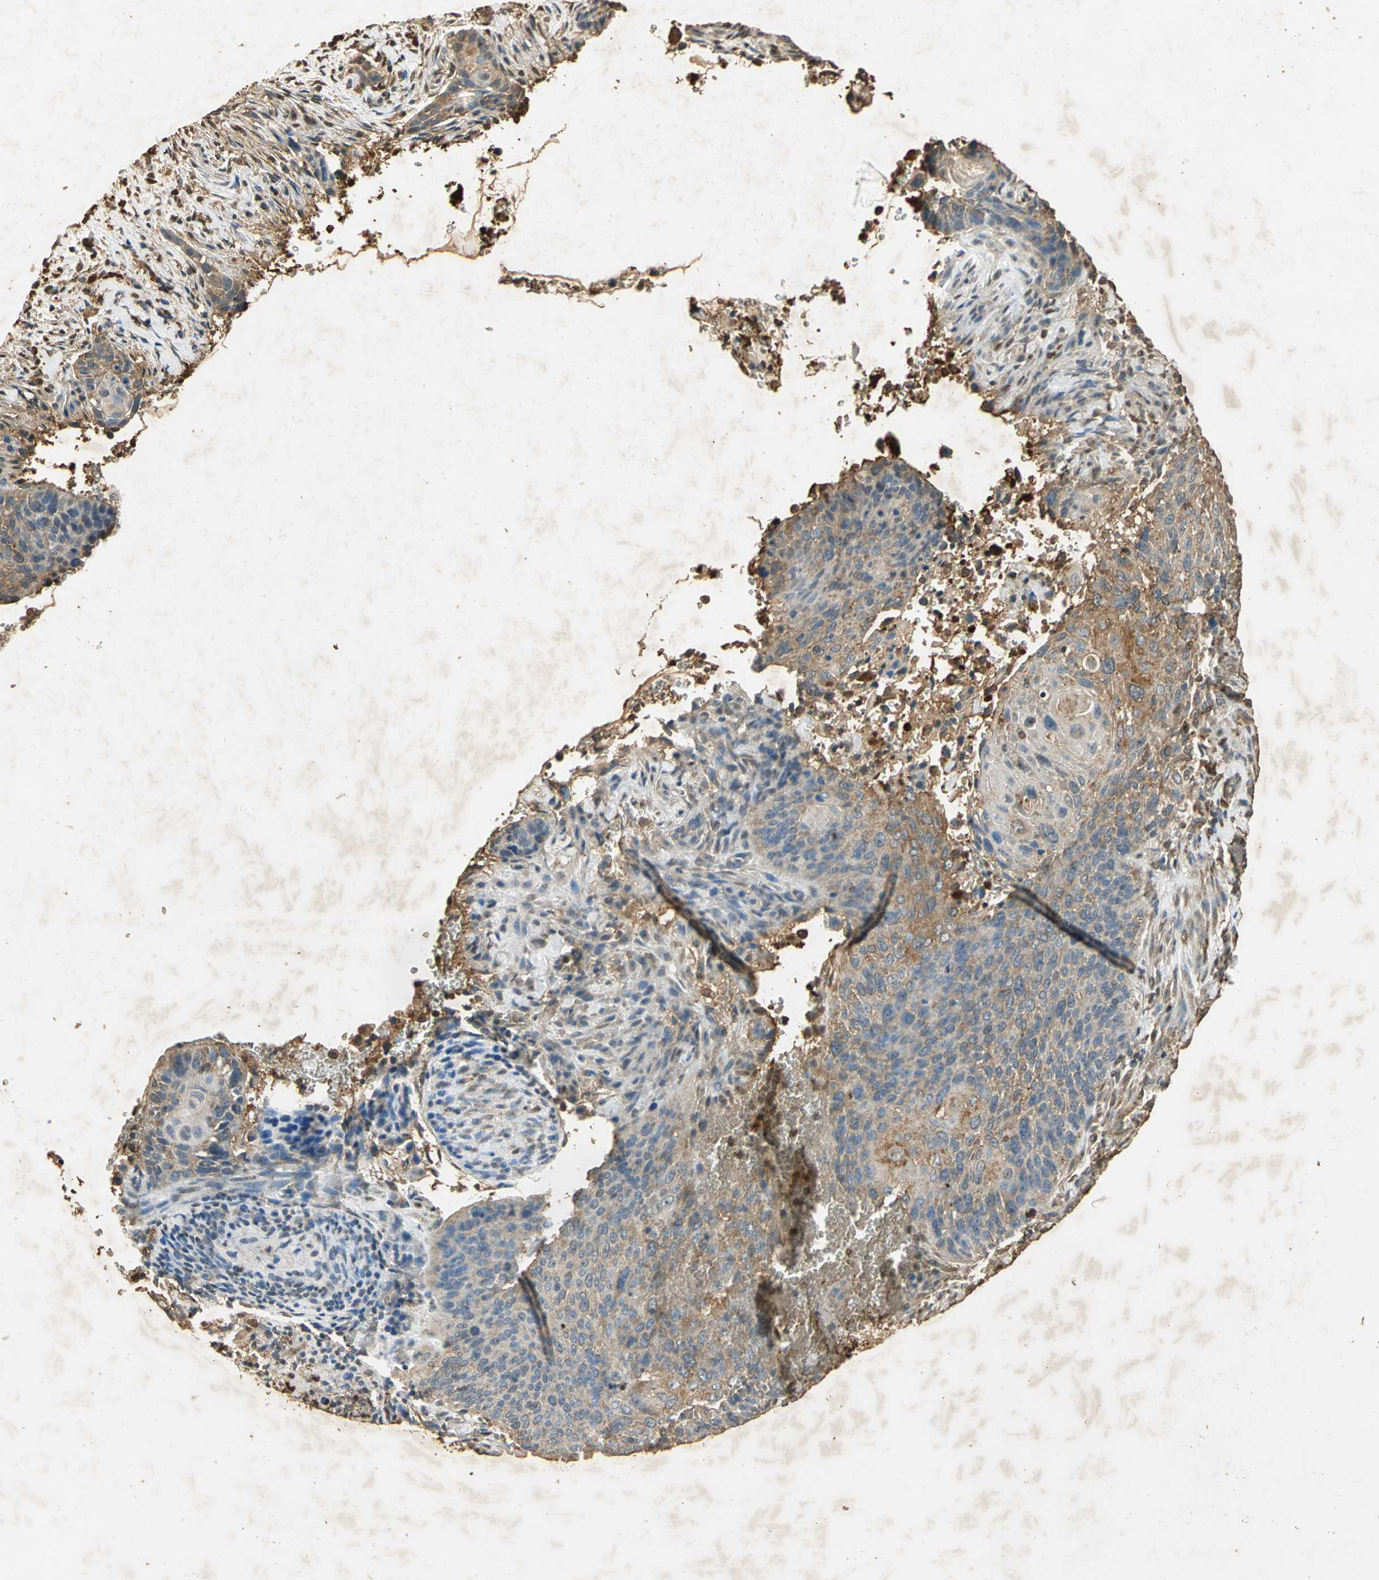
{"staining": {"intensity": "weak", "quantity": ">75%", "location": "cytoplasmic/membranous"}, "tissue": "cervical cancer", "cell_type": "Tumor cells", "image_type": "cancer", "snomed": [{"axis": "morphology", "description": "Squamous cell carcinoma, NOS"}, {"axis": "topography", "description": "Cervix"}], "caption": "Cervical squamous cell carcinoma stained for a protein displays weak cytoplasmic/membranous positivity in tumor cells.", "gene": "GAPDH", "patient": {"sex": "female", "age": 33}}